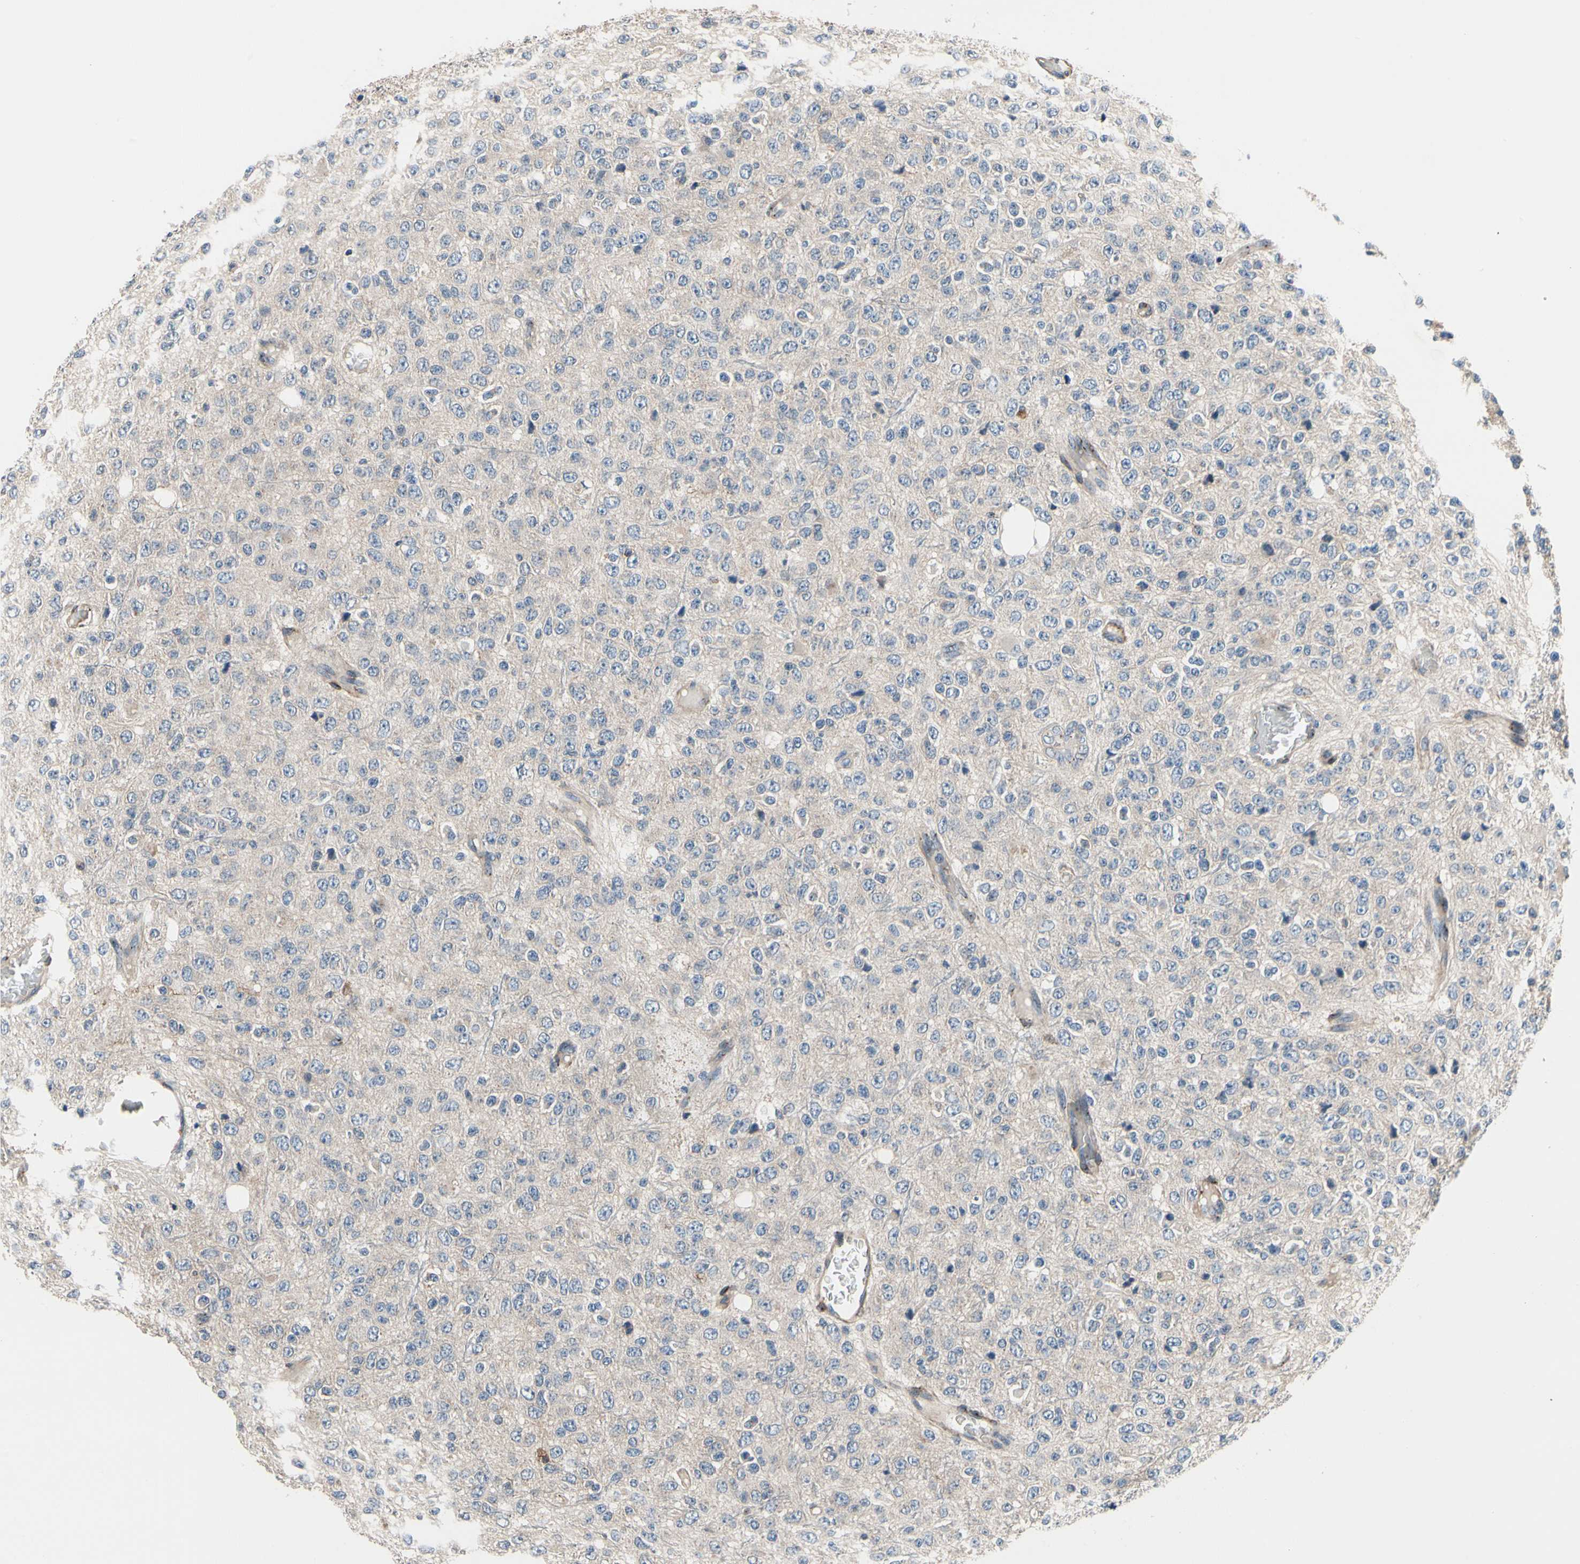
{"staining": {"intensity": "negative", "quantity": "none", "location": "none"}, "tissue": "glioma", "cell_type": "Tumor cells", "image_type": "cancer", "snomed": [{"axis": "morphology", "description": "Glioma, malignant, High grade"}, {"axis": "topography", "description": "pancreas cauda"}], "caption": "This is a photomicrograph of immunohistochemistry (IHC) staining of glioma, which shows no staining in tumor cells.", "gene": "PRKAR2B", "patient": {"sex": "male", "age": 60}}